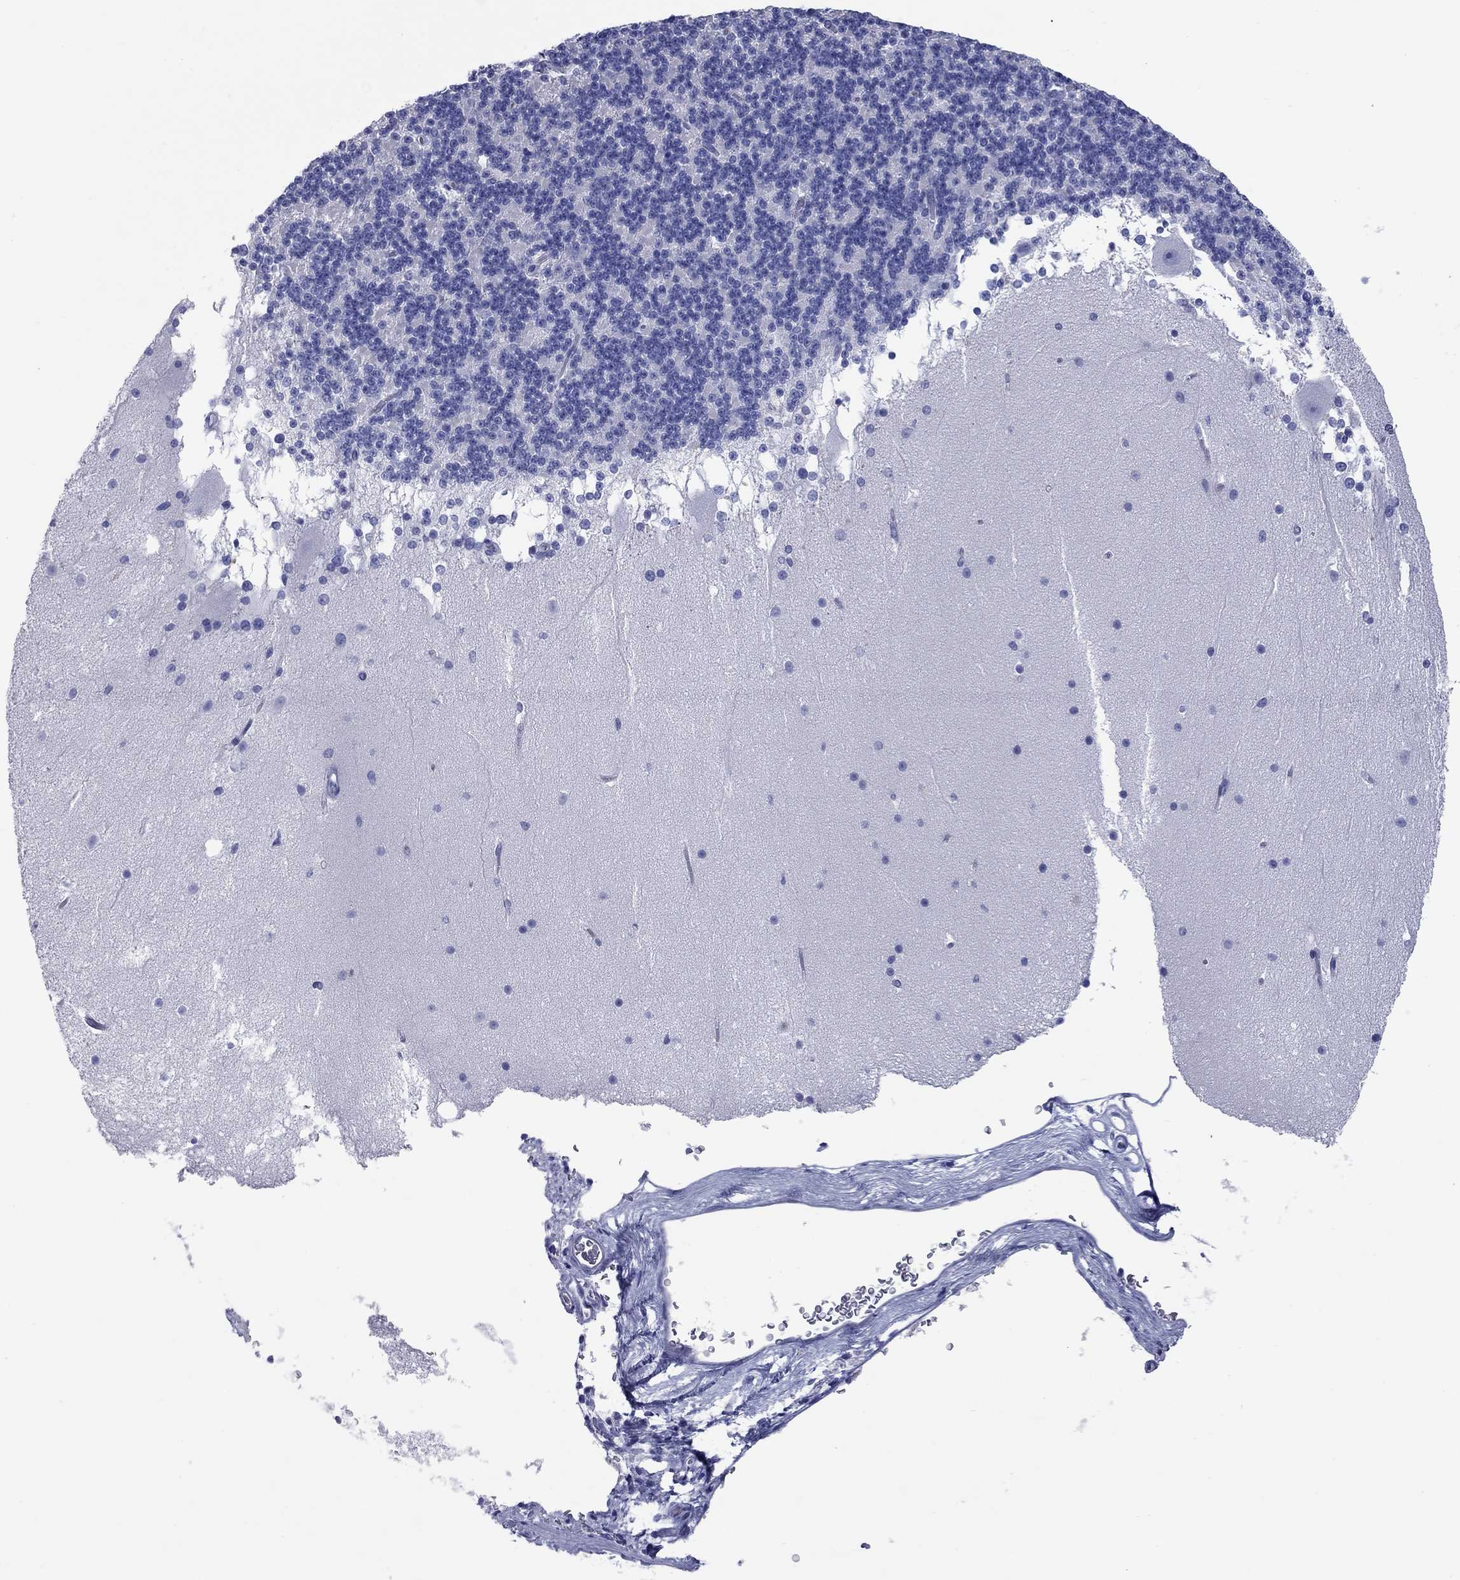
{"staining": {"intensity": "negative", "quantity": "none", "location": "none"}, "tissue": "cerebellum", "cell_type": "Cells in granular layer", "image_type": "normal", "snomed": [{"axis": "morphology", "description": "Normal tissue, NOS"}, {"axis": "topography", "description": "Cerebellum"}], "caption": "DAB immunohistochemical staining of benign human cerebellum reveals no significant positivity in cells in granular layer.", "gene": "CCNA1", "patient": {"sex": "female", "age": 19}}